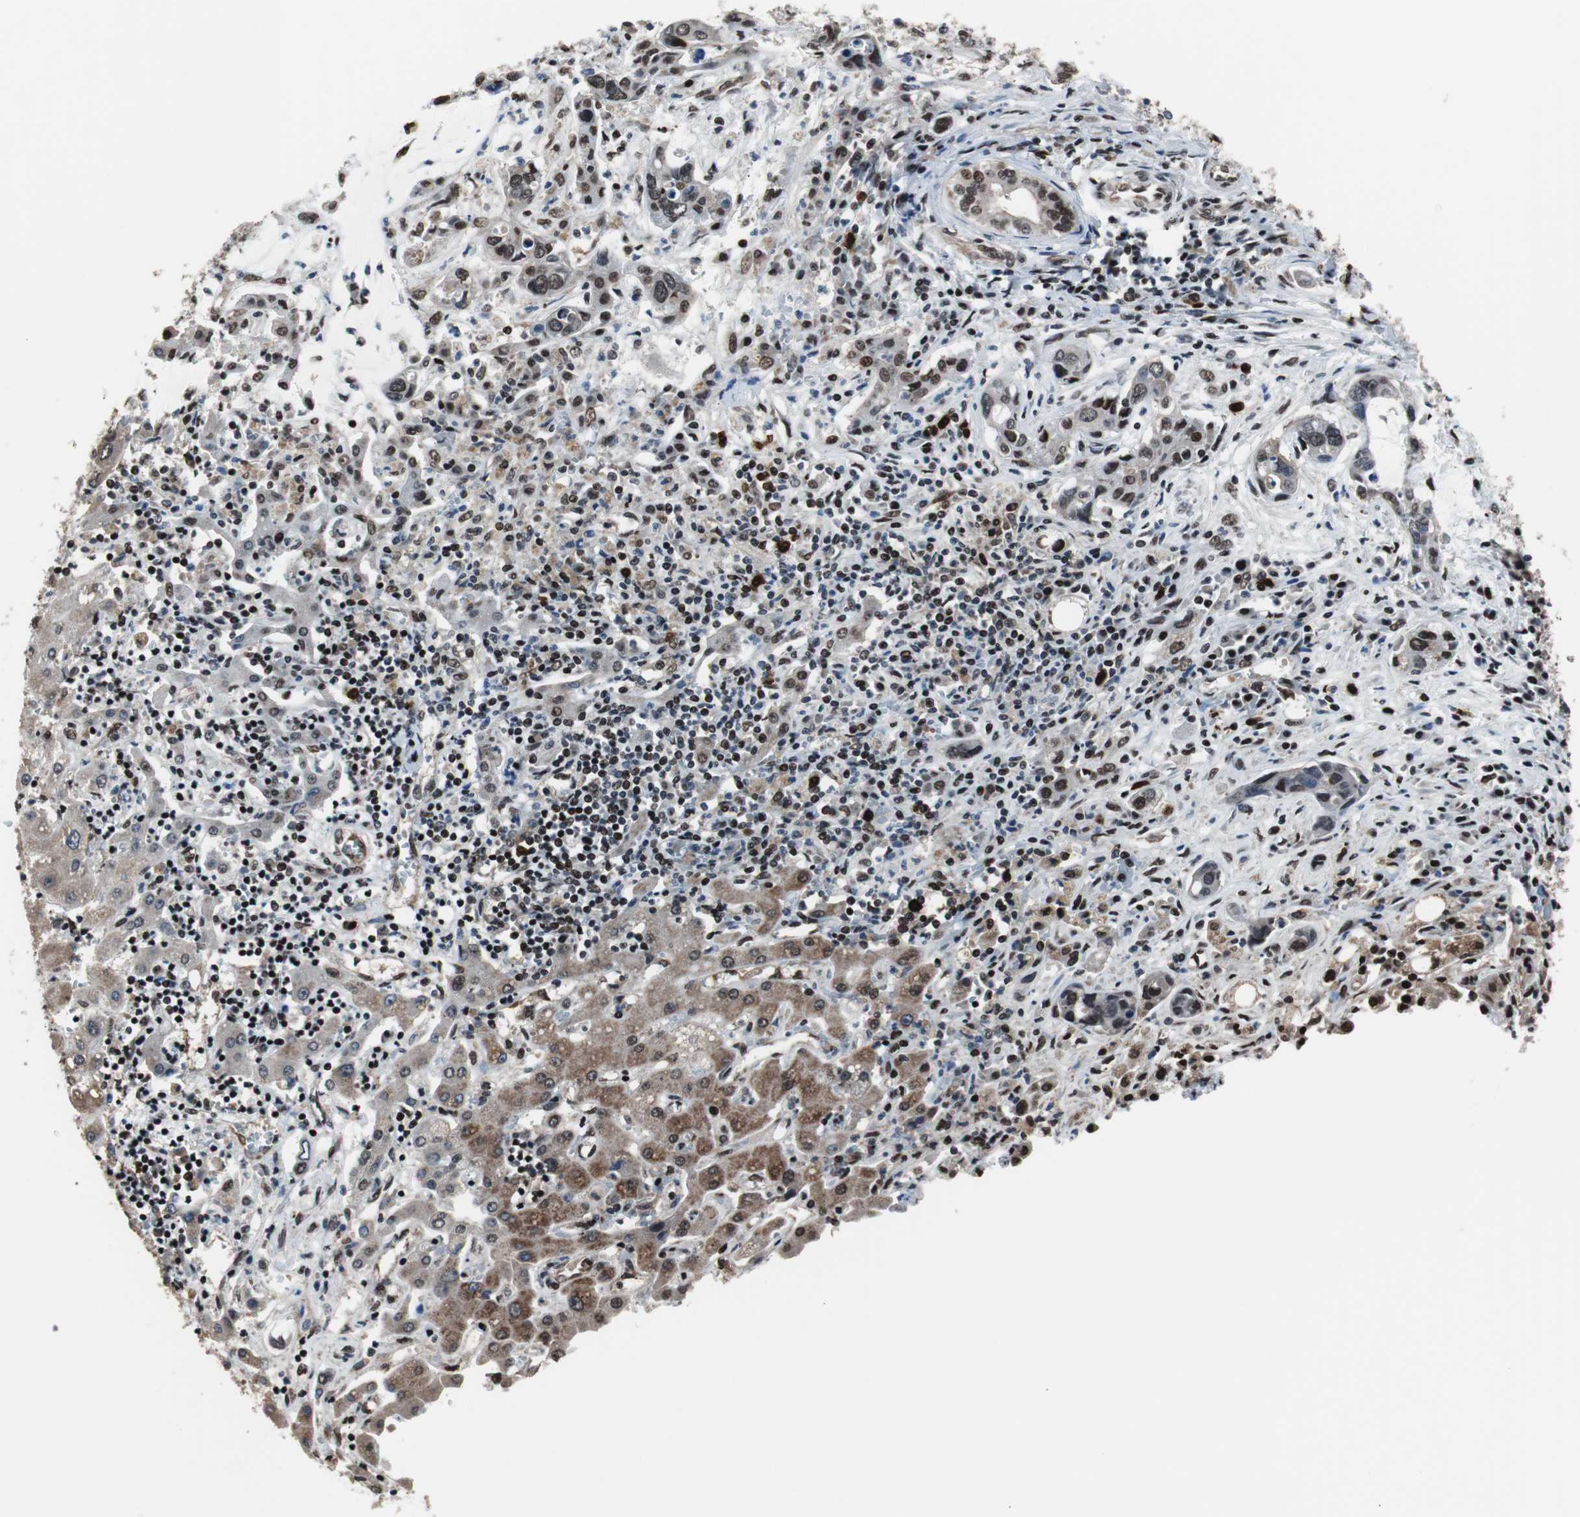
{"staining": {"intensity": "moderate", "quantity": "25%-75%", "location": "nuclear"}, "tissue": "liver cancer", "cell_type": "Tumor cells", "image_type": "cancer", "snomed": [{"axis": "morphology", "description": "Cholangiocarcinoma"}, {"axis": "topography", "description": "Liver"}], "caption": "Immunohistochemical staining of cholangiocarcinoma (liver) demonstrates moderate nuclear protein staining in about 25%-75% of tumor cells. (IHC, brightfield microscopy, high magnification).", "gene": "POGZ", "patient": {"sex": "female", "age": 65}}